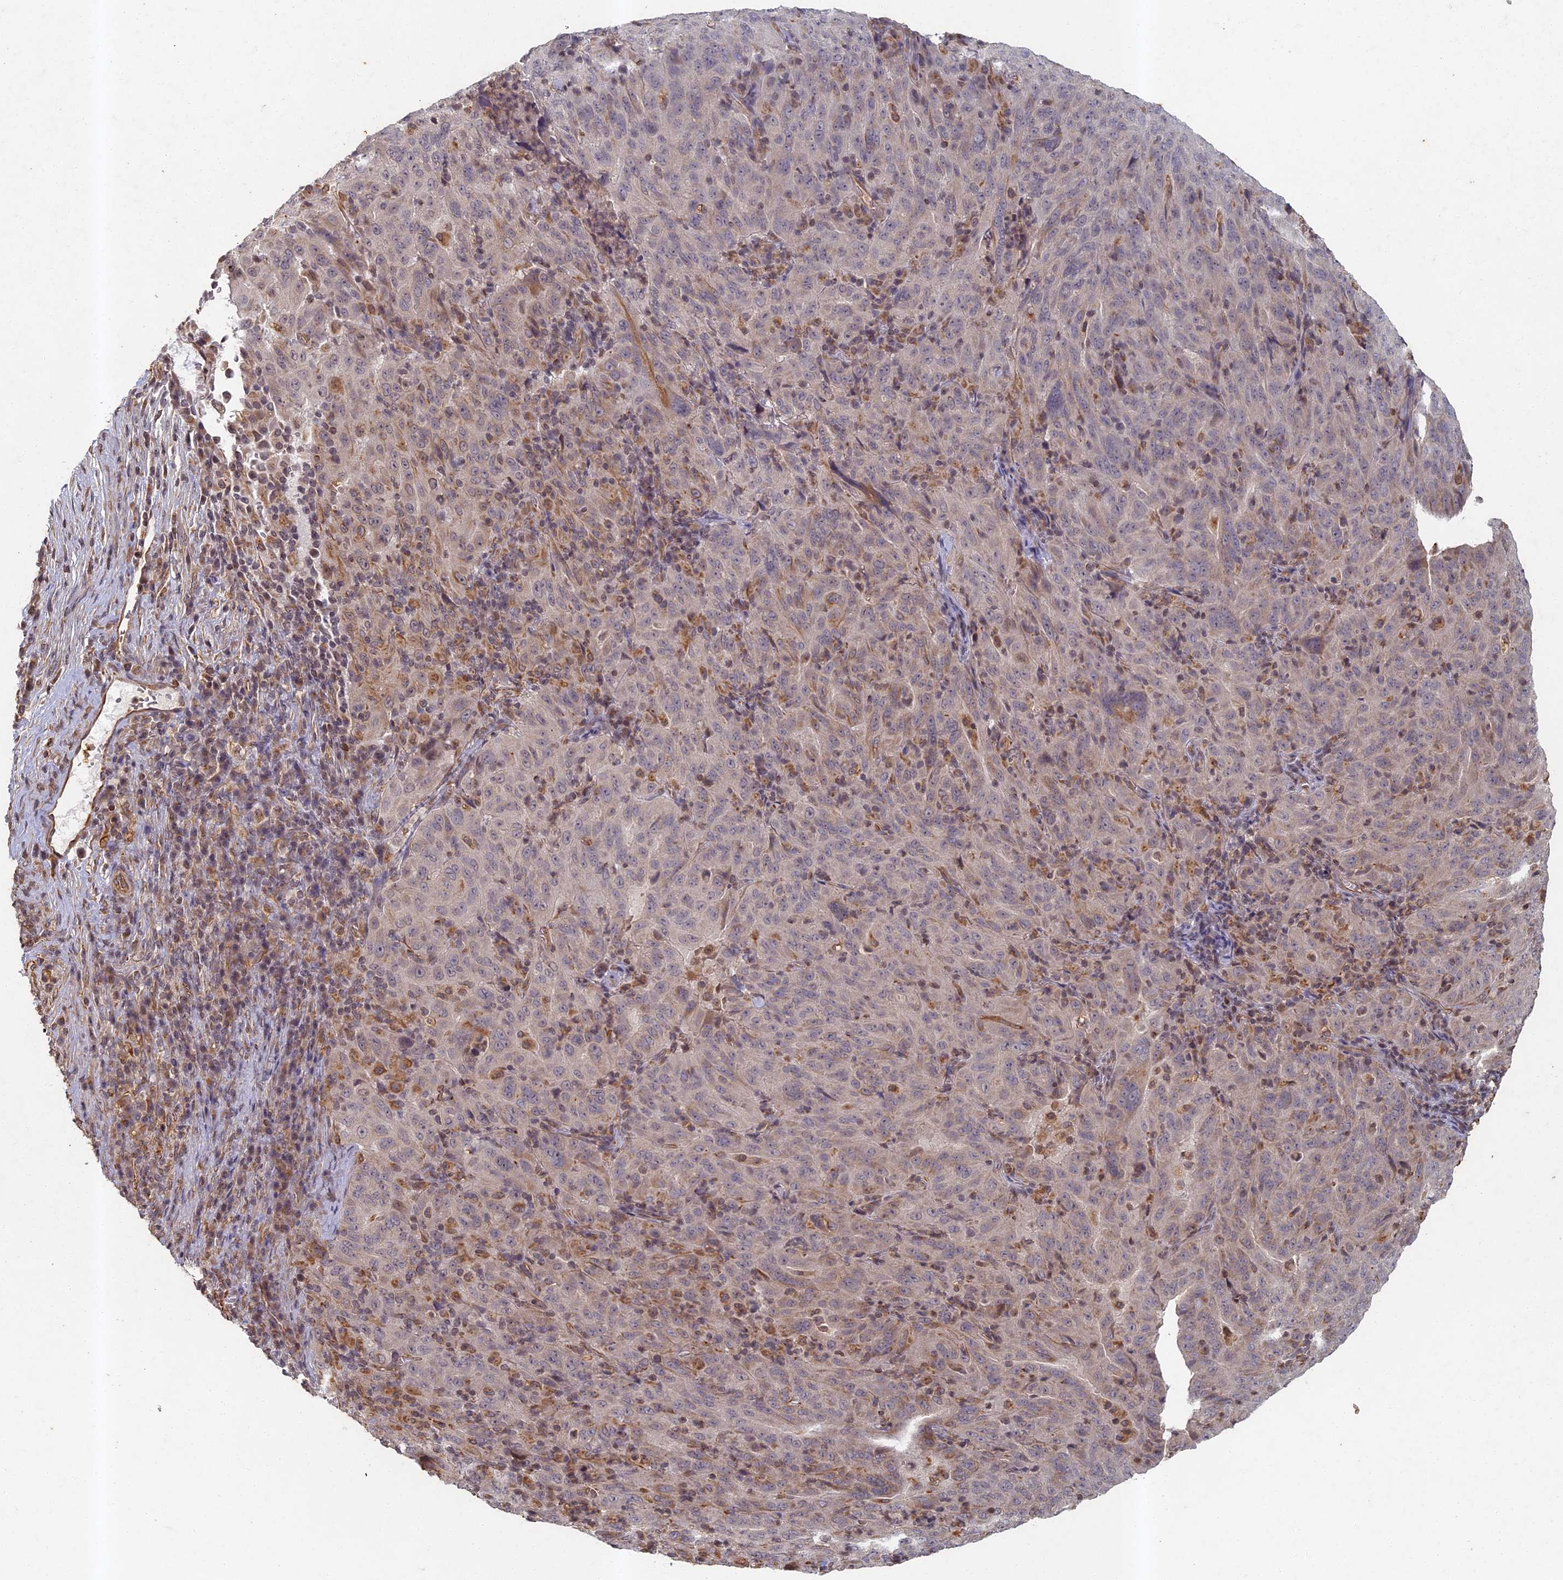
{"staining": {"intensity": "negative", "quantity": "none", "location": "none"}, "tissue": "pancreatic cancer", "cell_type": "Tumor cells", "image_type": "cancer", "snomed": [{"axis": "morphology", "description": "Adenocarcinoma, NOS"}, {"axis": "topography", "description": "Pancreas"}], "caption": "Pancreatic adenocarcinoma was stained to show a protein in brown. There is no significant expression in tumor cells.", "gene": "ABCB10", "patient": {"sex": "male", "age": 63}}